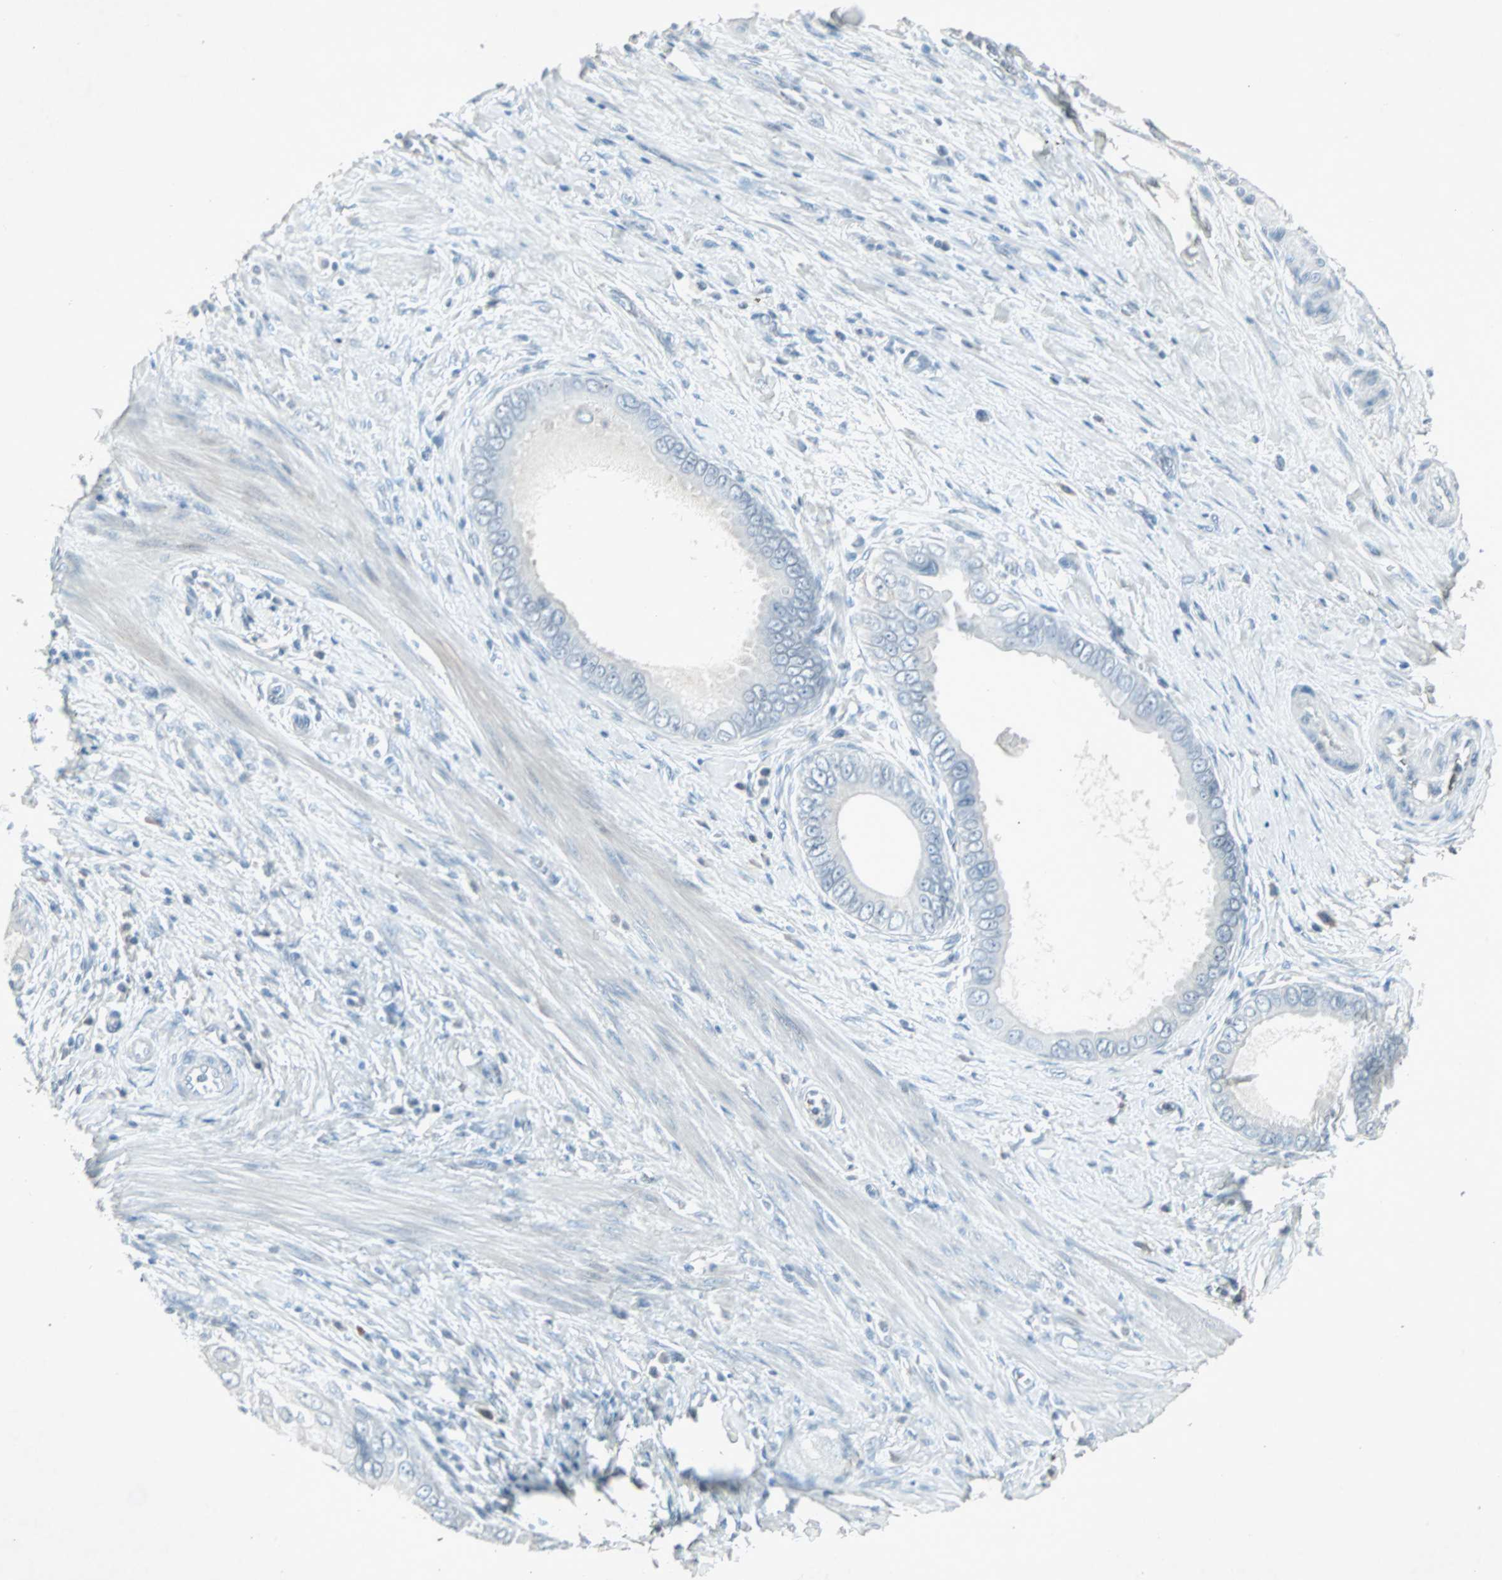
{"staining": {"intensity": "negative", "quantity": "none", "location": "none"}, "tissue": "pancreatic cancer", "cell_type": "Tumor cells", "image_type": "cancer", "snomed": [{"axis": "morphology", "description": "Normal tissue, NOS"}, {"axis": "topography", "description": "Lymph node"}], "caption": "An immunohistochemistry micrograph of pancreatic cancer is shown. There is no staining in tumor cells of pancreatic cancer.", "gene": "LANCL3", "patient": {"sex": "male", "age": 50}}